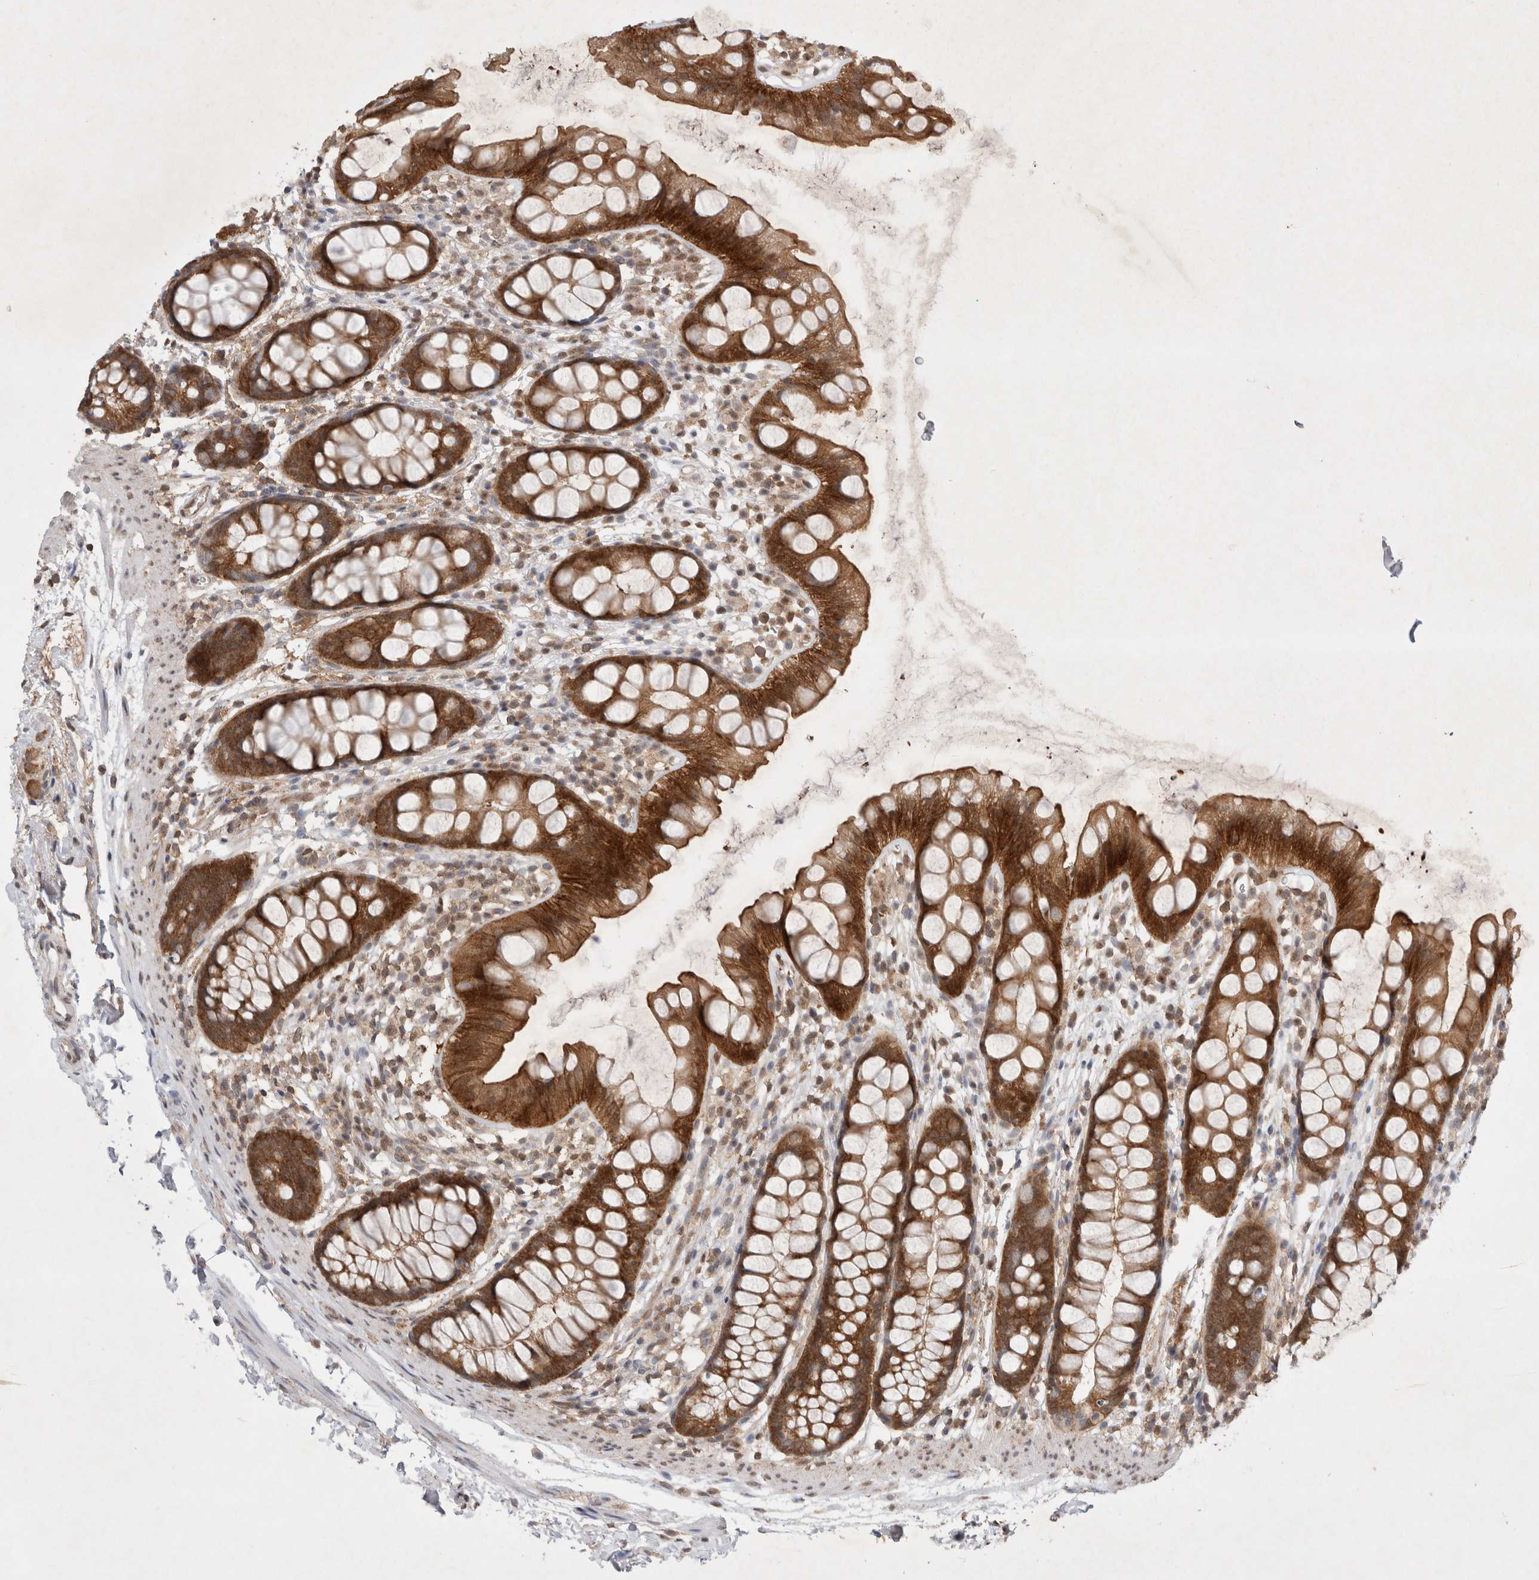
{"staining": {"intensity": "strong", "quantity": ">75%", "location": "cytoplasmic/membranous"}, "tissue": "rectum", "cell_type": "Glandular cells", "image_type": "normal", "snomed": [{"axis": "morphology", "description": "Normal tissue, NOS"}, {"axis": "topography", "description": "Rectum"}], "caption": "Brown immunohistochemical staining in unremarkable human rectum shows strong cytoplasmic/membranous expression in about >75% of glandular cells.", "gene": "WIPF2", "patient": {"sex": "female", "age": 65}}